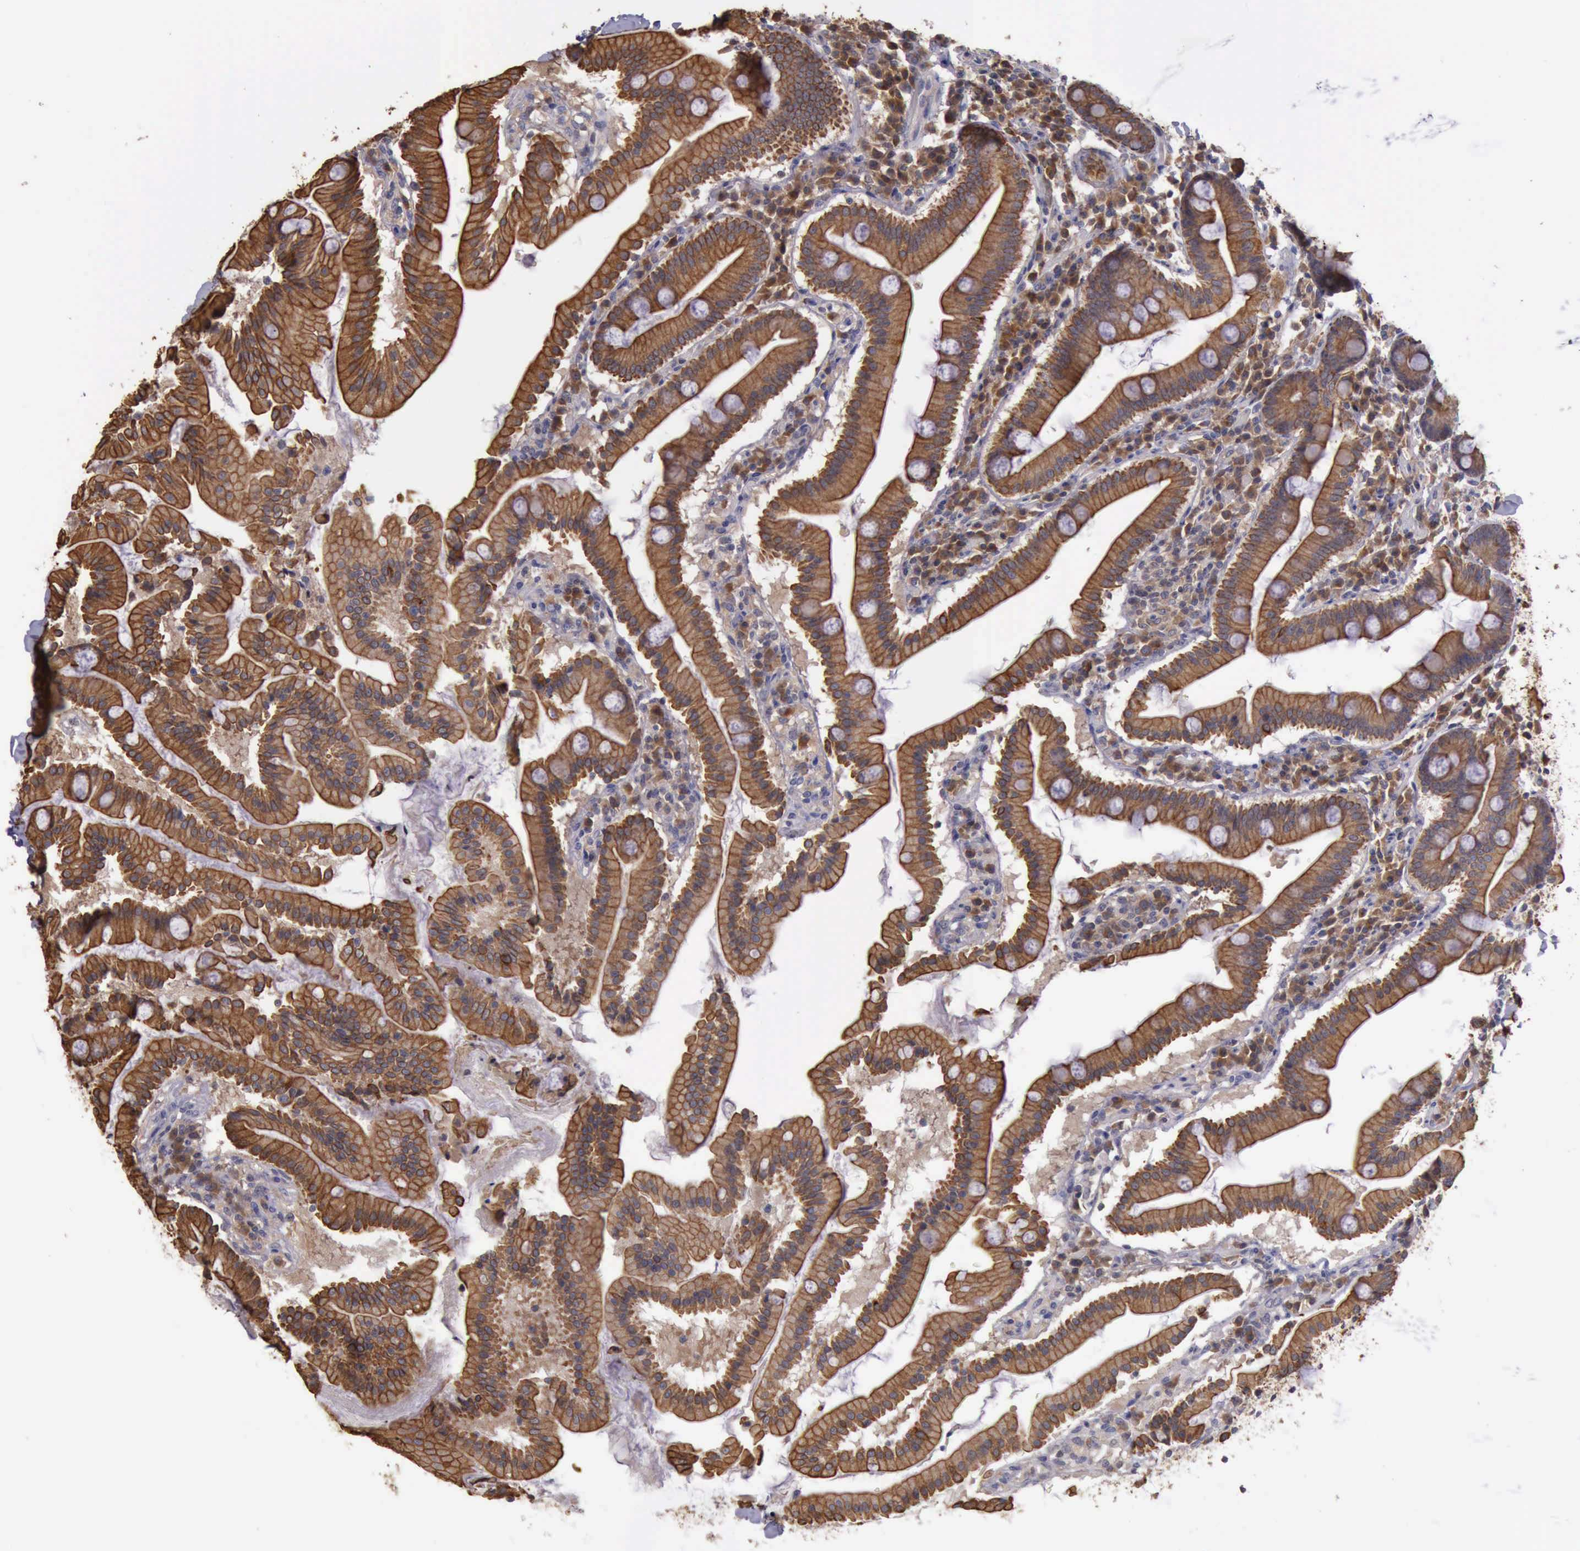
{"staining": {"intensity": "strong", "quantity": ">75%", "location": "cytoplasmic/membranous"}, "tissue": "duodenum", "cell_type": "Glandular cells", "image_type": "normal", "snomed": [{"axis": "morphology", "description": "Normal tissue, NOS"}, {"axis": "topography", "description": "Duodenum"}], "caption": "Immunohistochemistry staining of benign duodenum, which exhibits high levels of strong cytoplasmic/membranous staining in about >75% of glandular cells indicating strong cytoplasmic/membranous protein expression. The staining was performed using DAB (brown) for protein detection and nuclei were counterstained in hematoxylin (blue).", "gene": "RAB39B", "patient": {"sex": "male", "age": 50}}